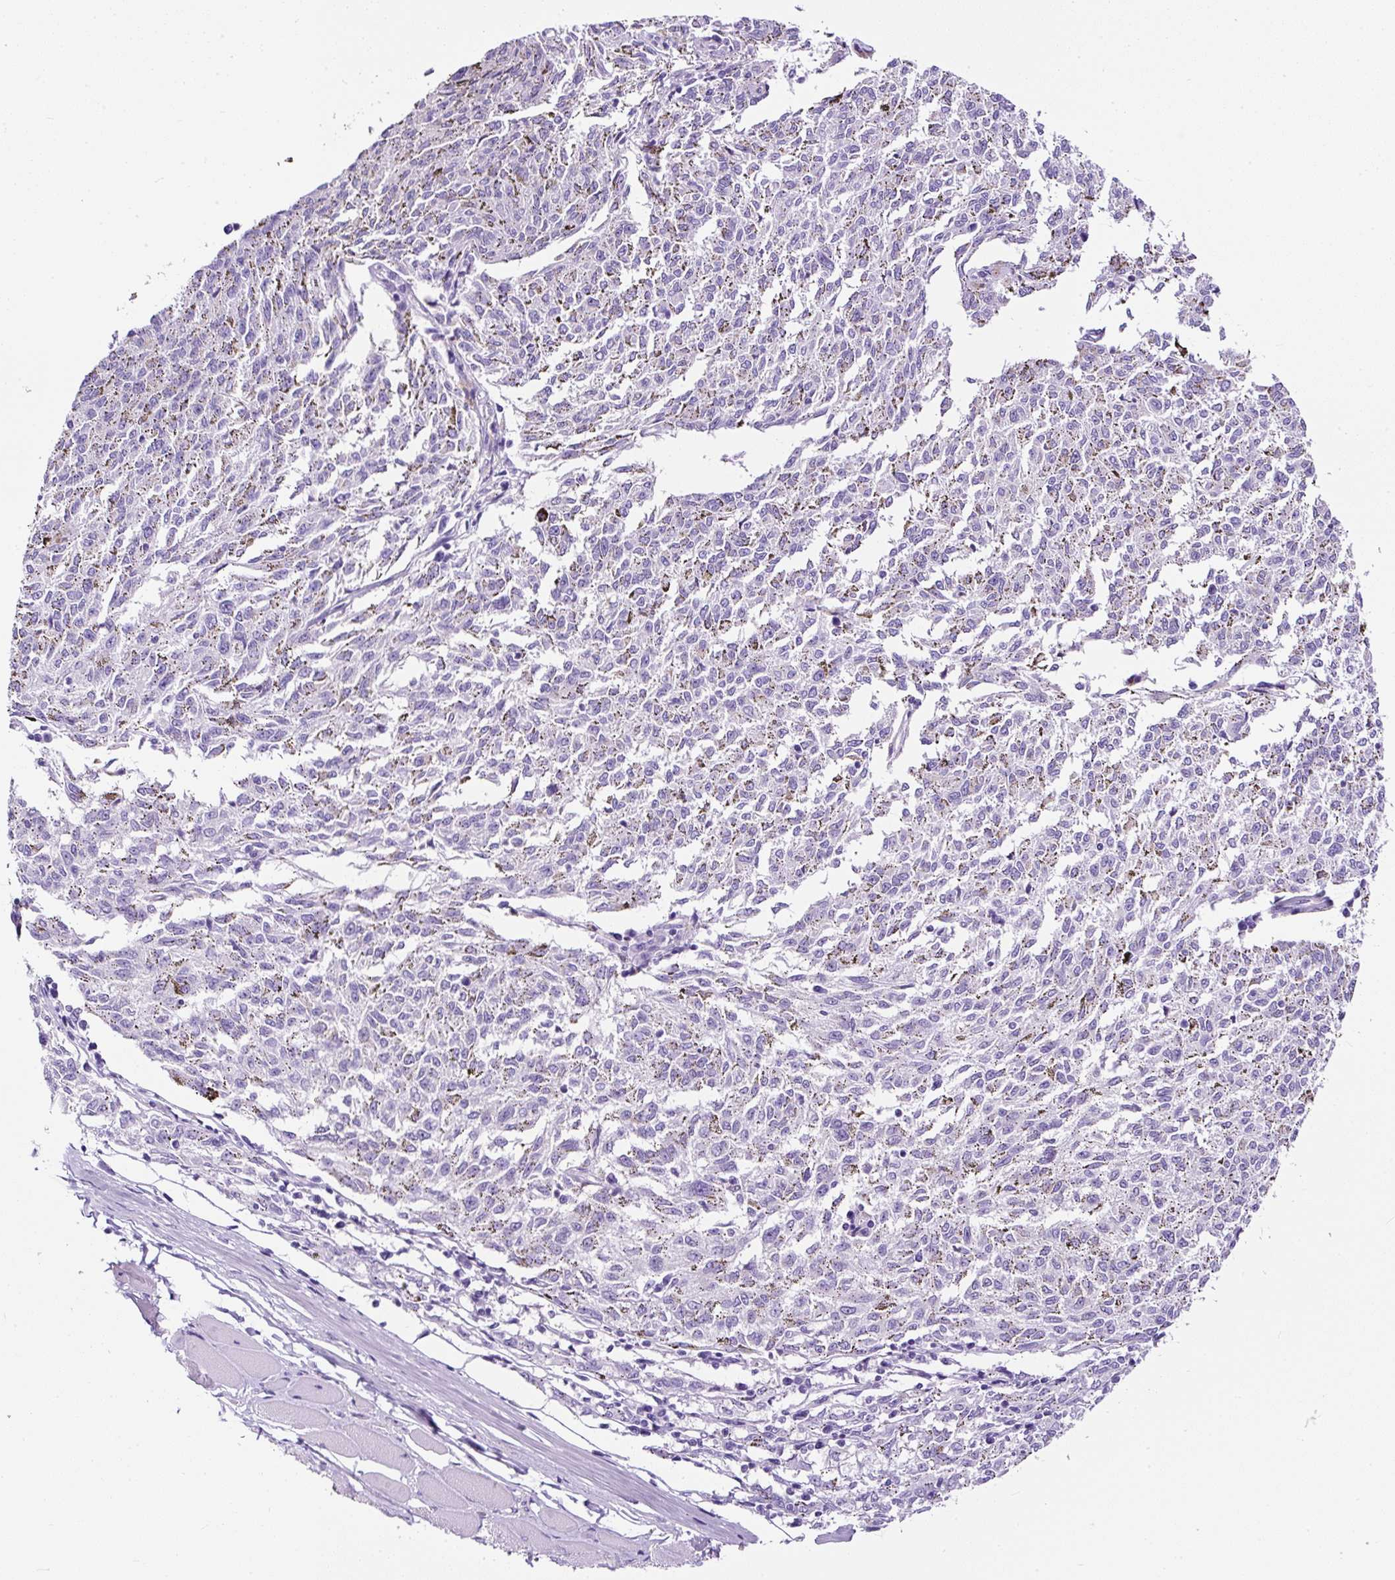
{"staining": {"intensity": "negative", "quantity": "none", "location": "none"}, "tissue": "melanoma", "cell_type": "Tumor cells", "image_type": "cancer", "snomed": [{"axis": "morphology", "description": "Malignant melanoma, NOS"}, {"axis": "topography", "description": "Skin"}], "caption": "Melanoma was stained to show a protein in brown. There is no significant positivity in tumor cells.", "gene": "STOX2", "patient": {"sex": "female", "age": 72}}